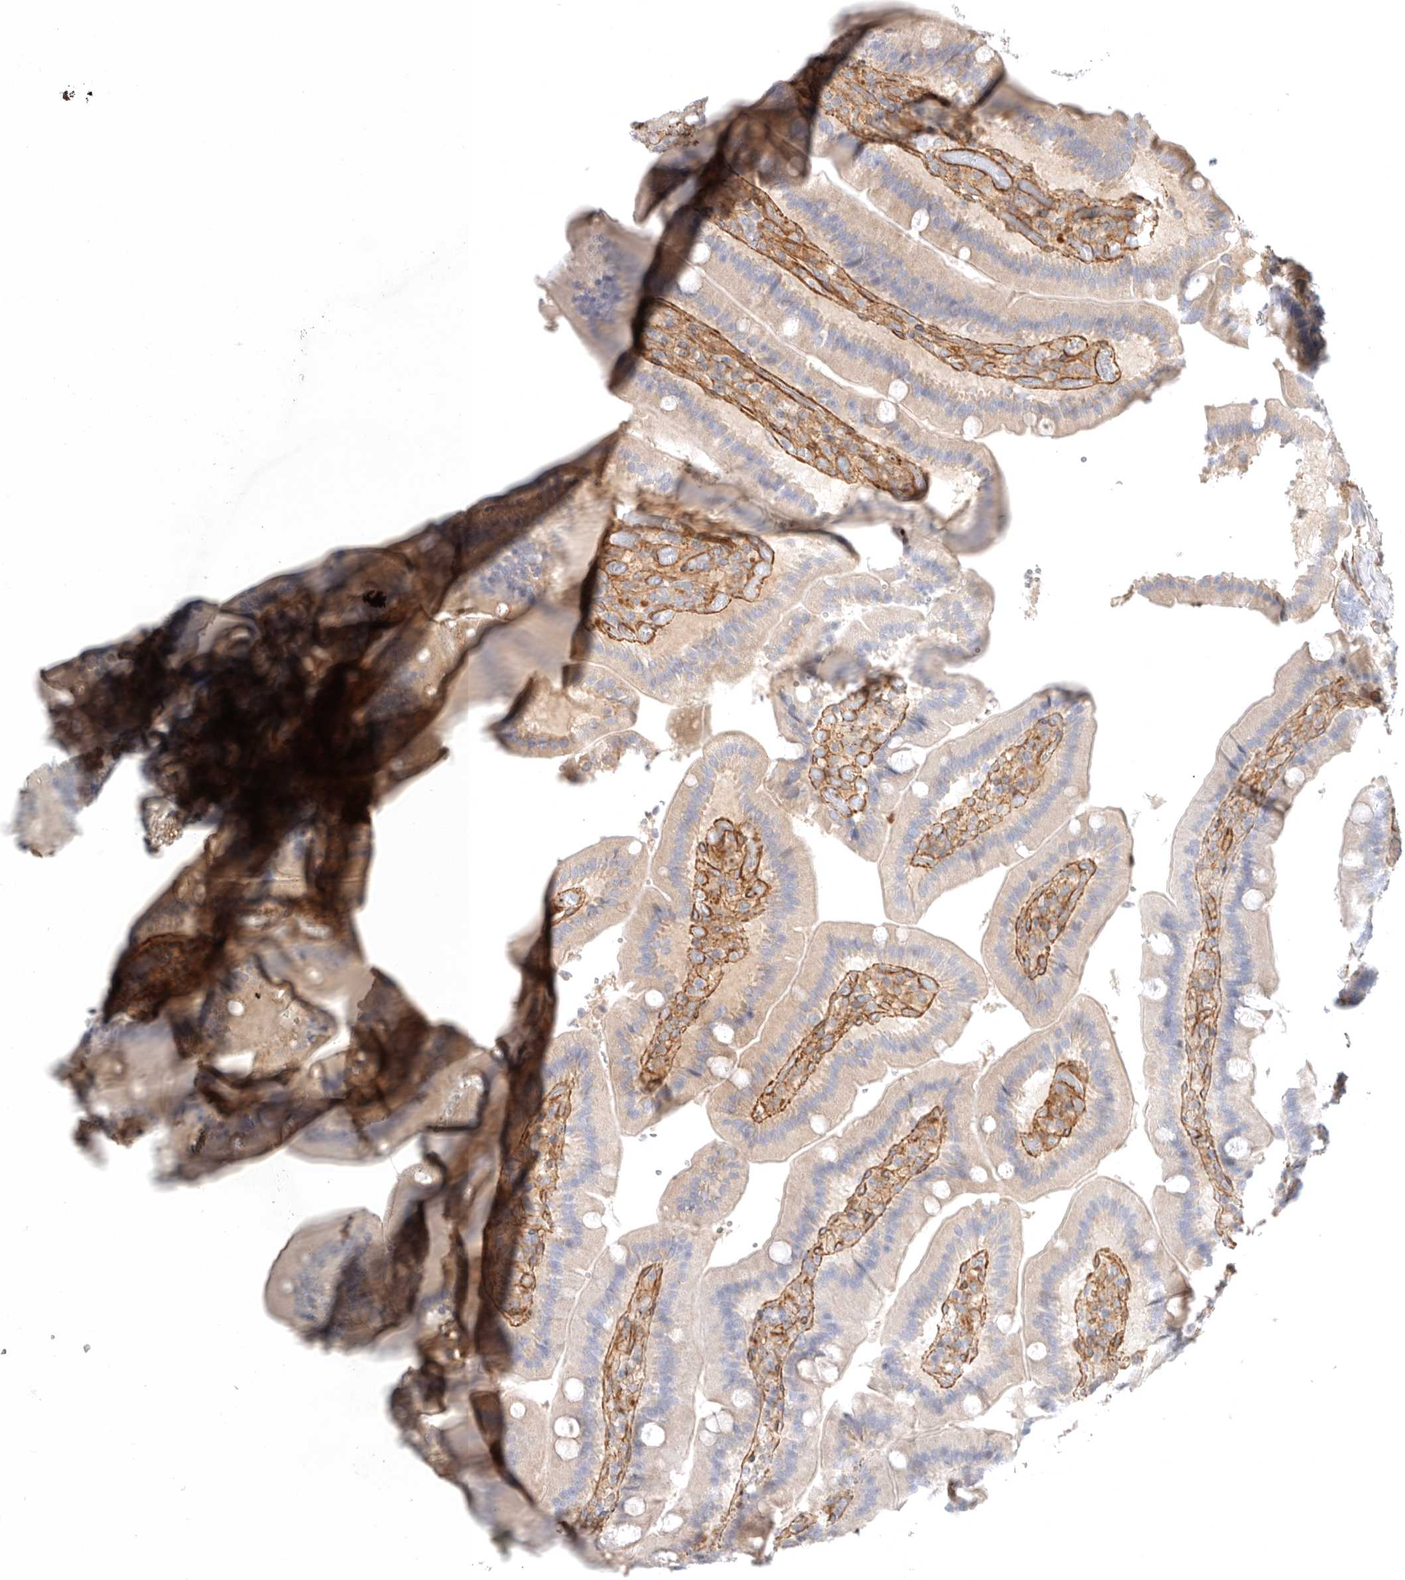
{"staining": {"intensity": "weak", "quantity": "25%-75%", "location": "cytoplasmic/membranous"}, "tissue": "duodenum", "cell_type": "Glandular cells", "image_type": "normal", "snomed": [{"axis": "morphology", "description": "Normal tissue, NOS"}, {"axis": "topography", "description": "Duodenum"}], "caption": "A histopathology image of duodenum stained for a protein reveals weak cytoplasmic/membranous brown staining in glandular cells.", "gene": "LONRF1", "patient": {"sex": "female", "age": 62}}